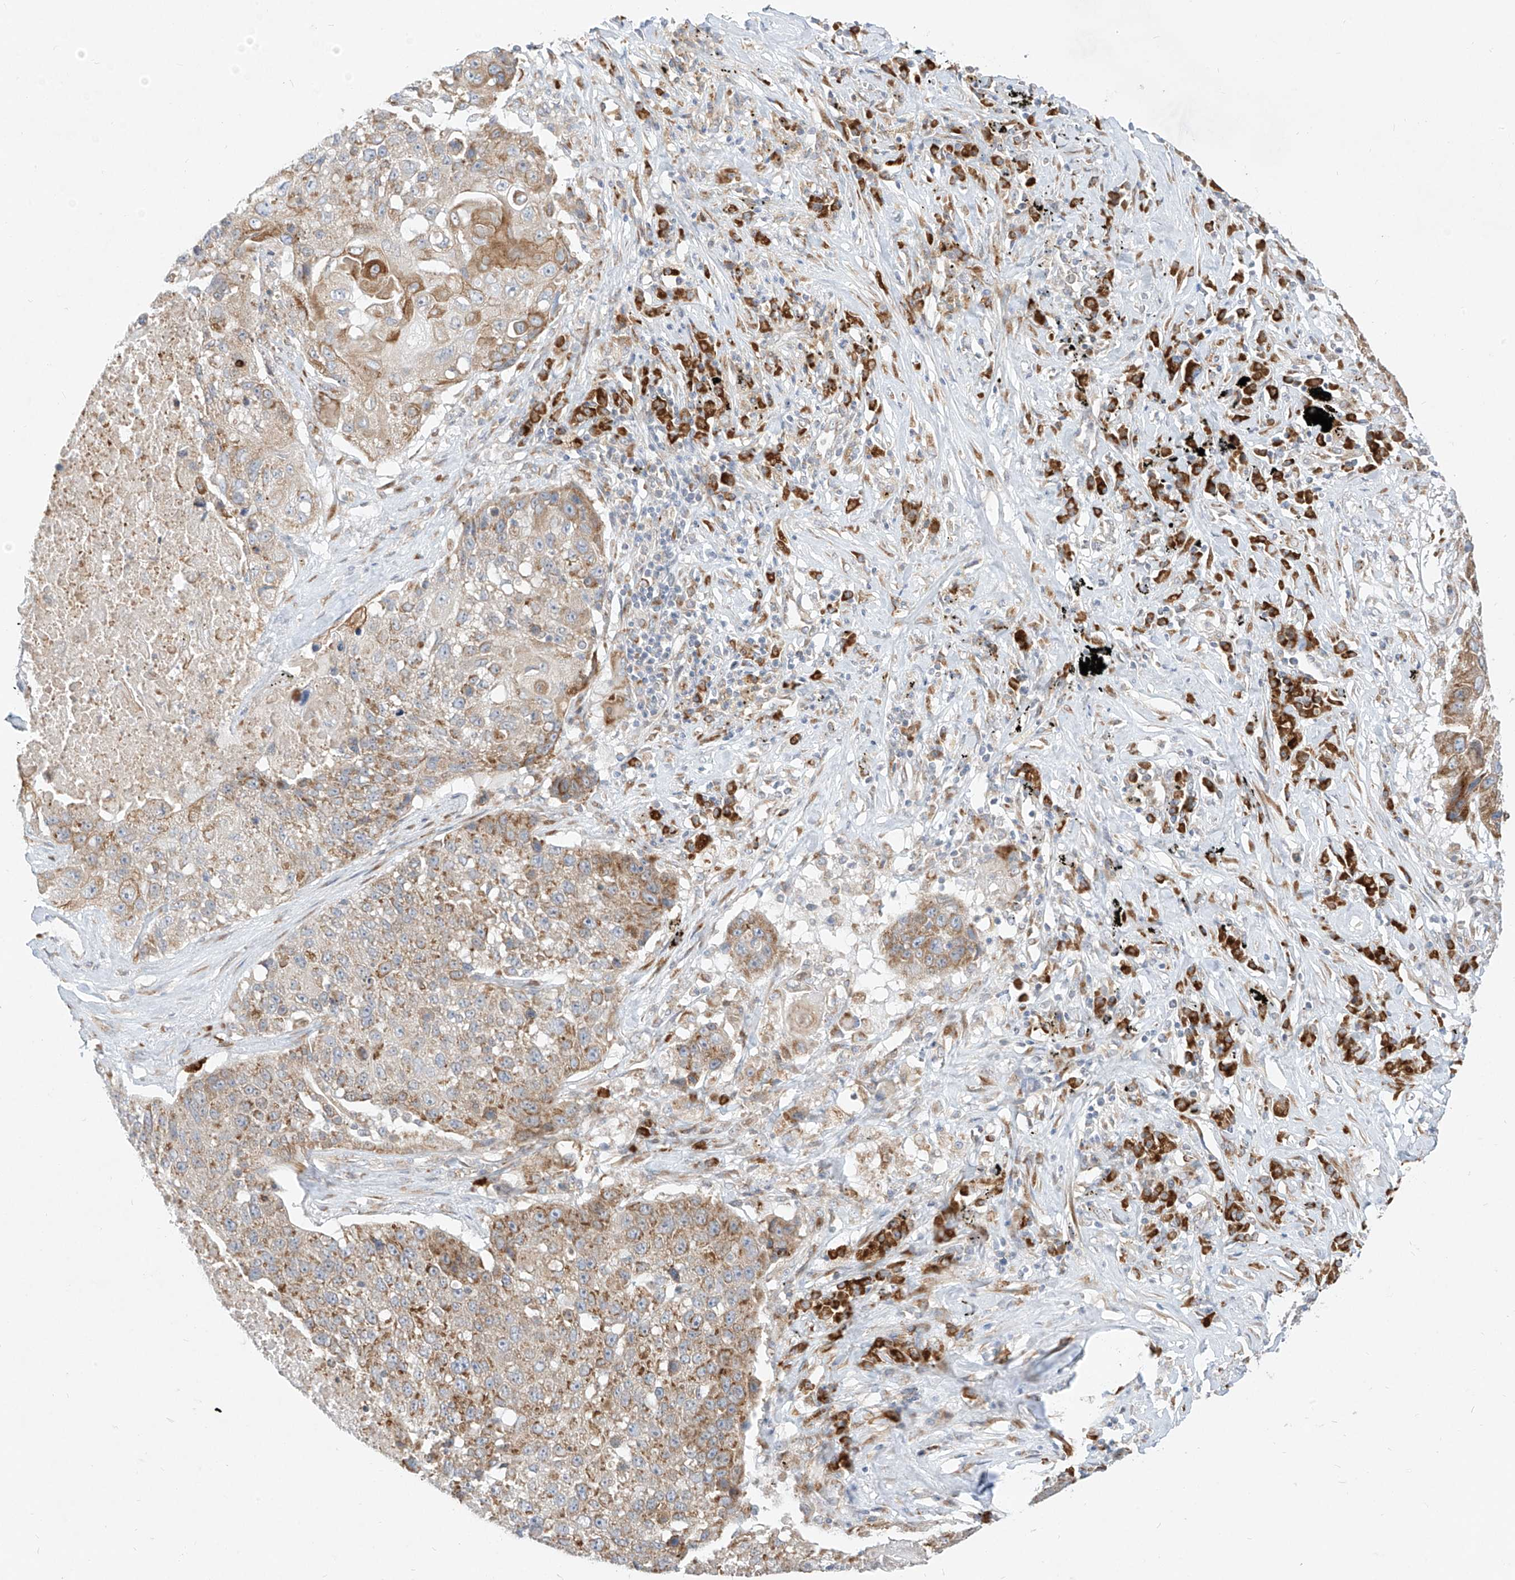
{"staining": {"intensity": "moderate", "quantity": "25%-75%", "location": "cytoplasmic/membranous"}, "tissue": "lung cancer", "cell_type": "Tumor cells", "image_type": "cancer", "snomed": [{"axis": "morphology", "description": "Squamous cell carcinoma, NOS"}, {"axis": "topography", "description": "Lung"}], "caption": "This image exhibits lung cancer stained with immunohistochemistry (IHC) to label a protein in brown. The cytoplasmic/membranous of tumor cells show moderate positivity for the protein. Nuclei are counter-stained blue.", "gene": "STT3A", "patient": {"sex": "male", "age": 61}}